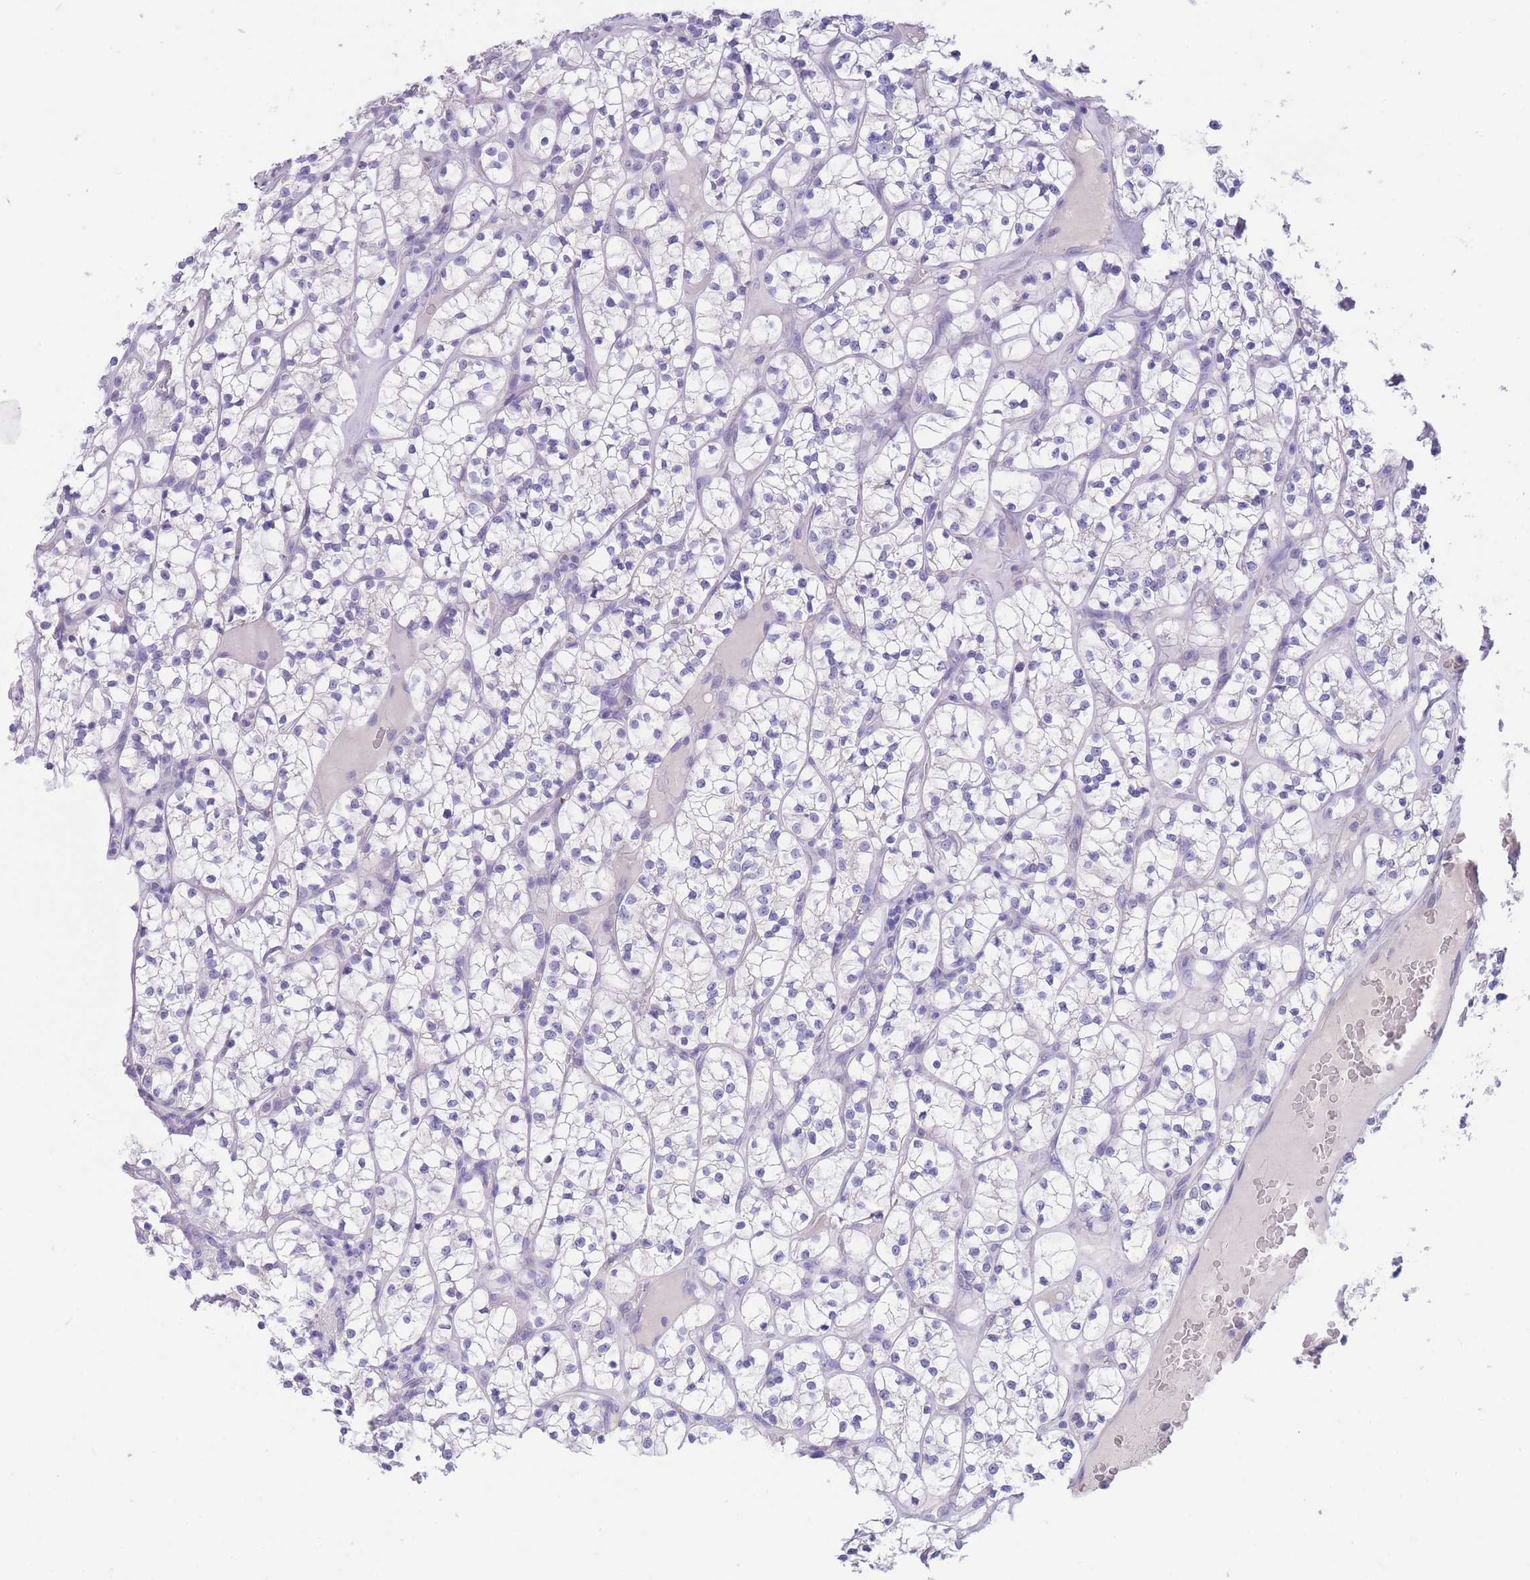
{"staining": {"intensity": "negative", "quantity": "none", "location": "none"}, "tissue": "renal cancer", "cell_type": "Tumor cells", "image_type": "cancer", "snomed": [{"axis": "morphology", "description": "Adenocarcinoma, NOS"}, {"axis": "topography", "description": "Kidney"}], "caption": "This is an immunohistochemistry micrograph of human adenocarcinoma (renal). There is no expression in tumor cells.", "gene": "PCDHB3", "patient": {"sex": "female", "age": 64}}